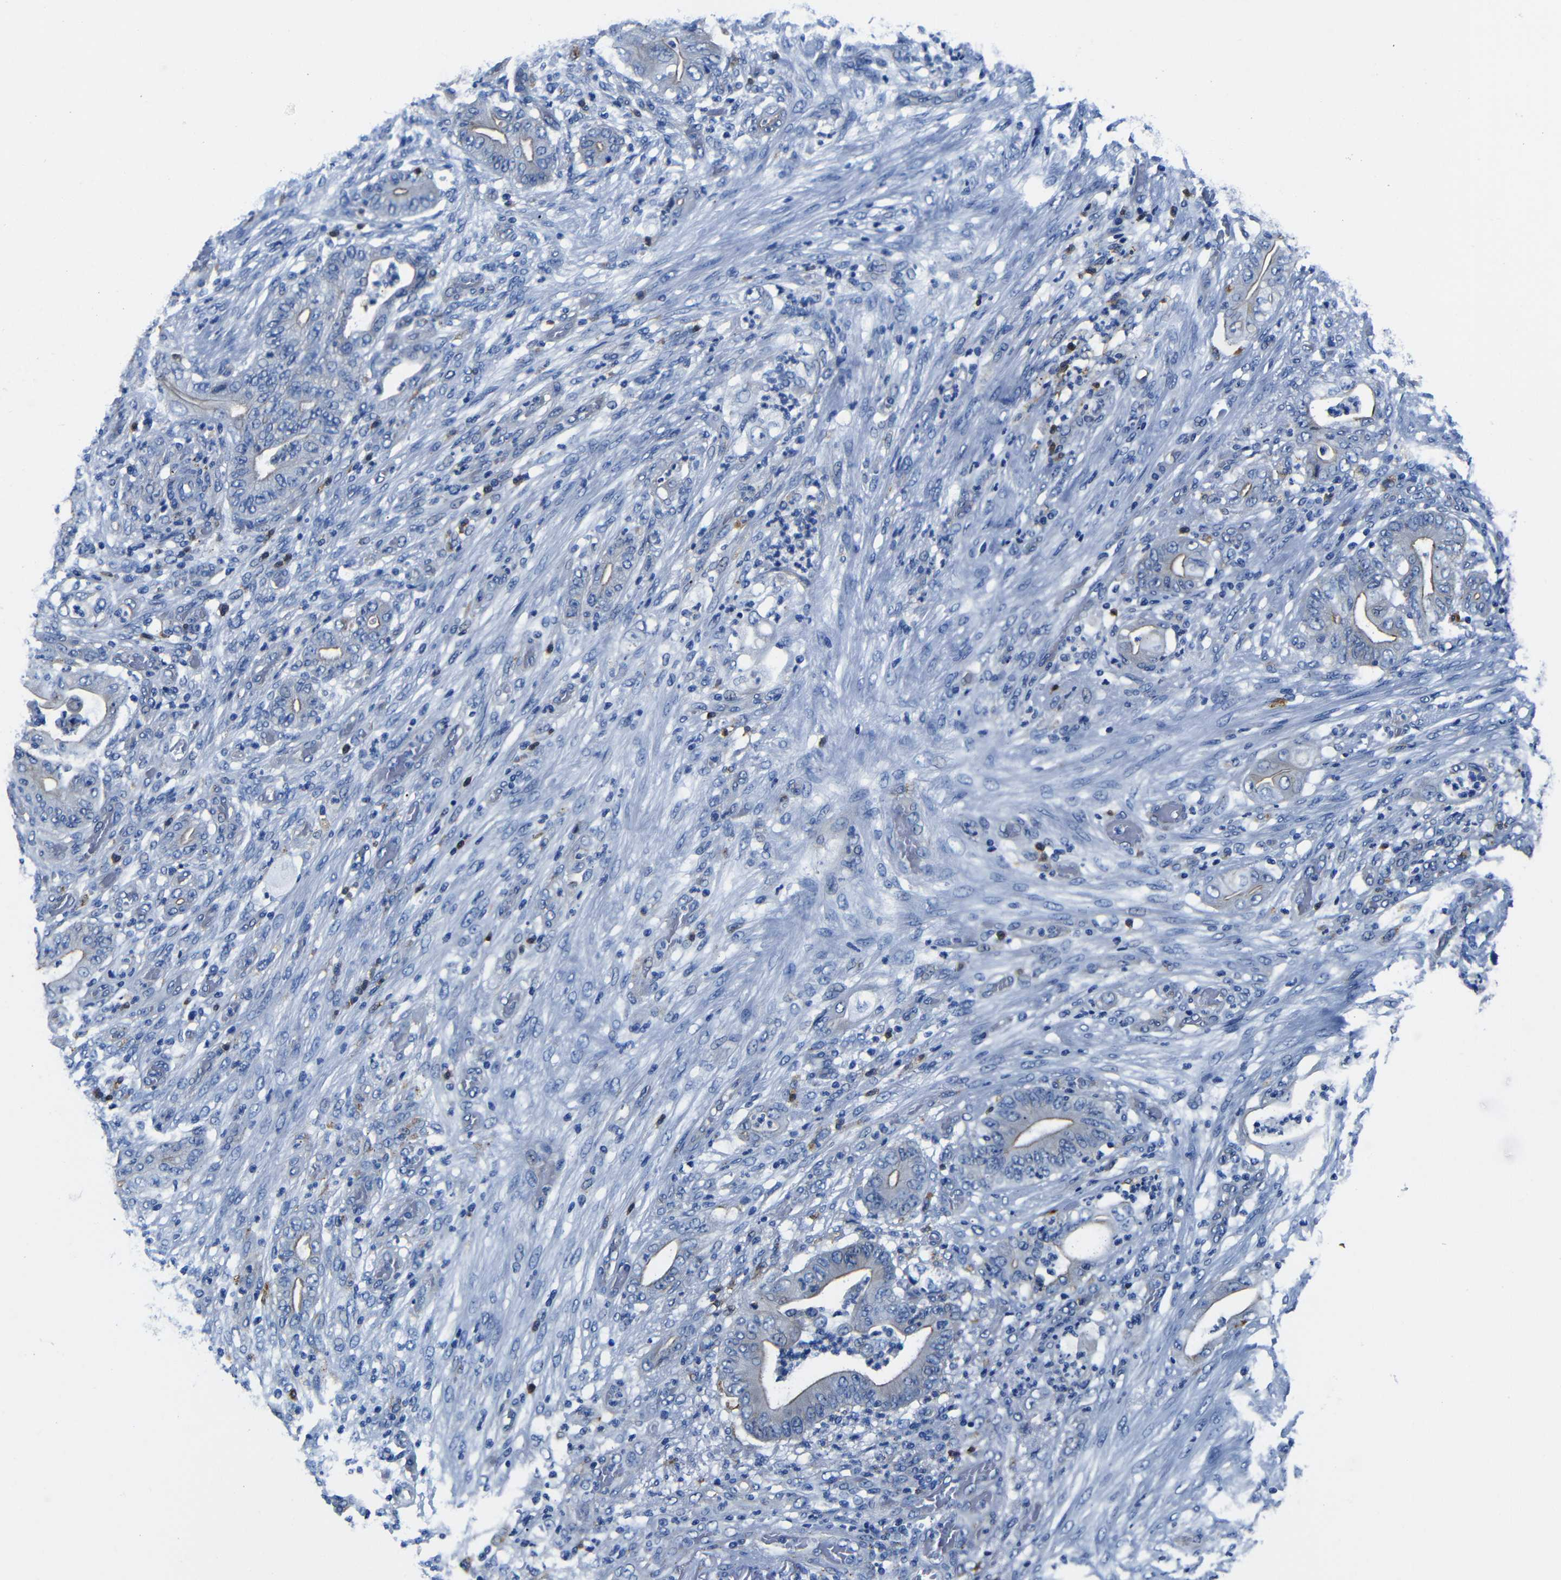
{"staining": {"intensity": "weak", "quantity": "<25%", "location": "cytoplasmic/membranous"}, "tissue": "stomach cancer", "cell_type": "Tumor cells", "image_type": "cancer", "snomed": [{"axis": "morphology", "description": "Adenocarcinoma, NOS"}, {"axis": "topography", "description": "Stomach"}], "caption": "IHC histopathology image of human adenocarcinoma (stomach) stained for a protein (brown), which shows no expression in tumor cells. (Immunohistochemistry, brightfield microscopy, high magnification).", "gene": "GIMAP2", "patient": {"sex": "female", "age": 73}}